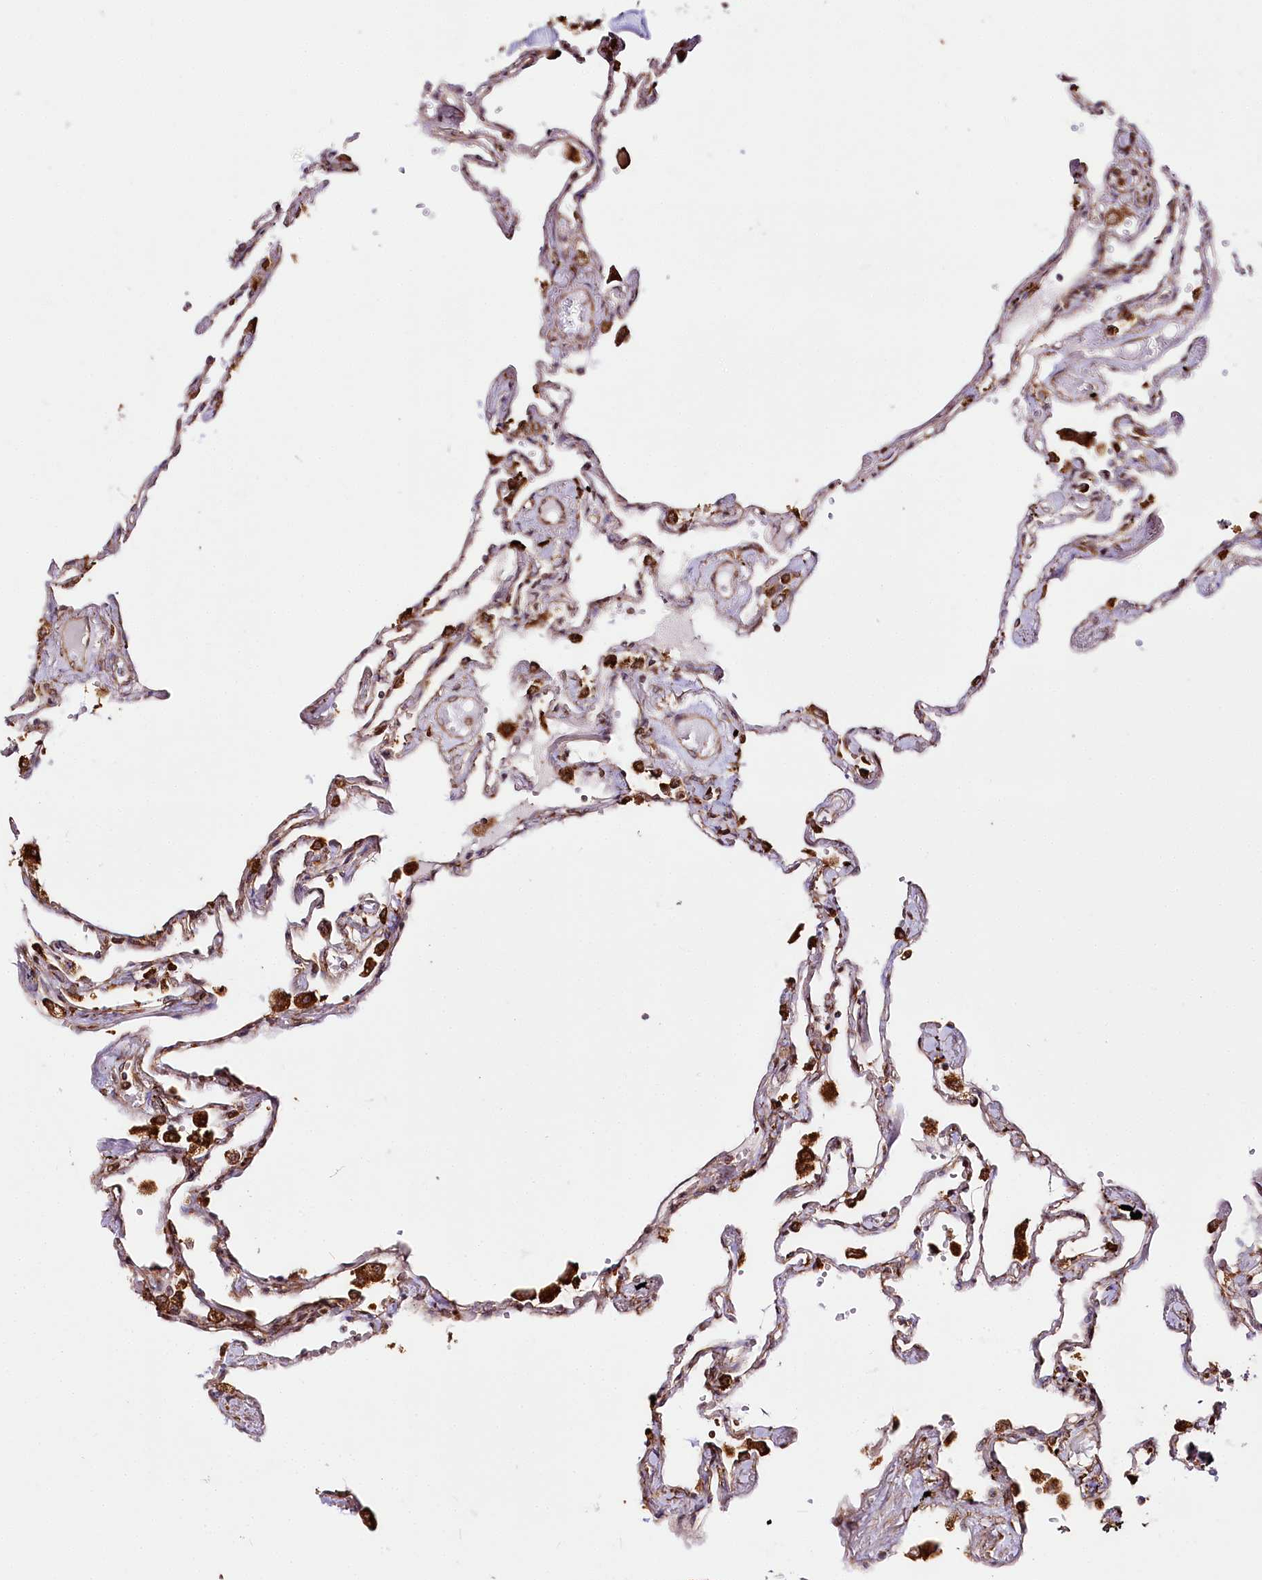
{"staining": {"intensity": "strong", "quantity": "25%-75%", "location": "cytoplasmic/membranous"}, "tissue": "lung", "cell_type": "Alveolar cells", "image_type": "normal", "snomed": [{"axis": "morphology", "description": "Normal tissue, NOS"}, {"axis": "topography", "description": "Lung"}], "caption": "Human lung stained for a protein (brown) demonstrates strong cytoplasmic/membranous positive staining in about 25%-75% of alveolar cells.", "gene": "CNPY2", "patient": {"sex": "female", "age": 67}}